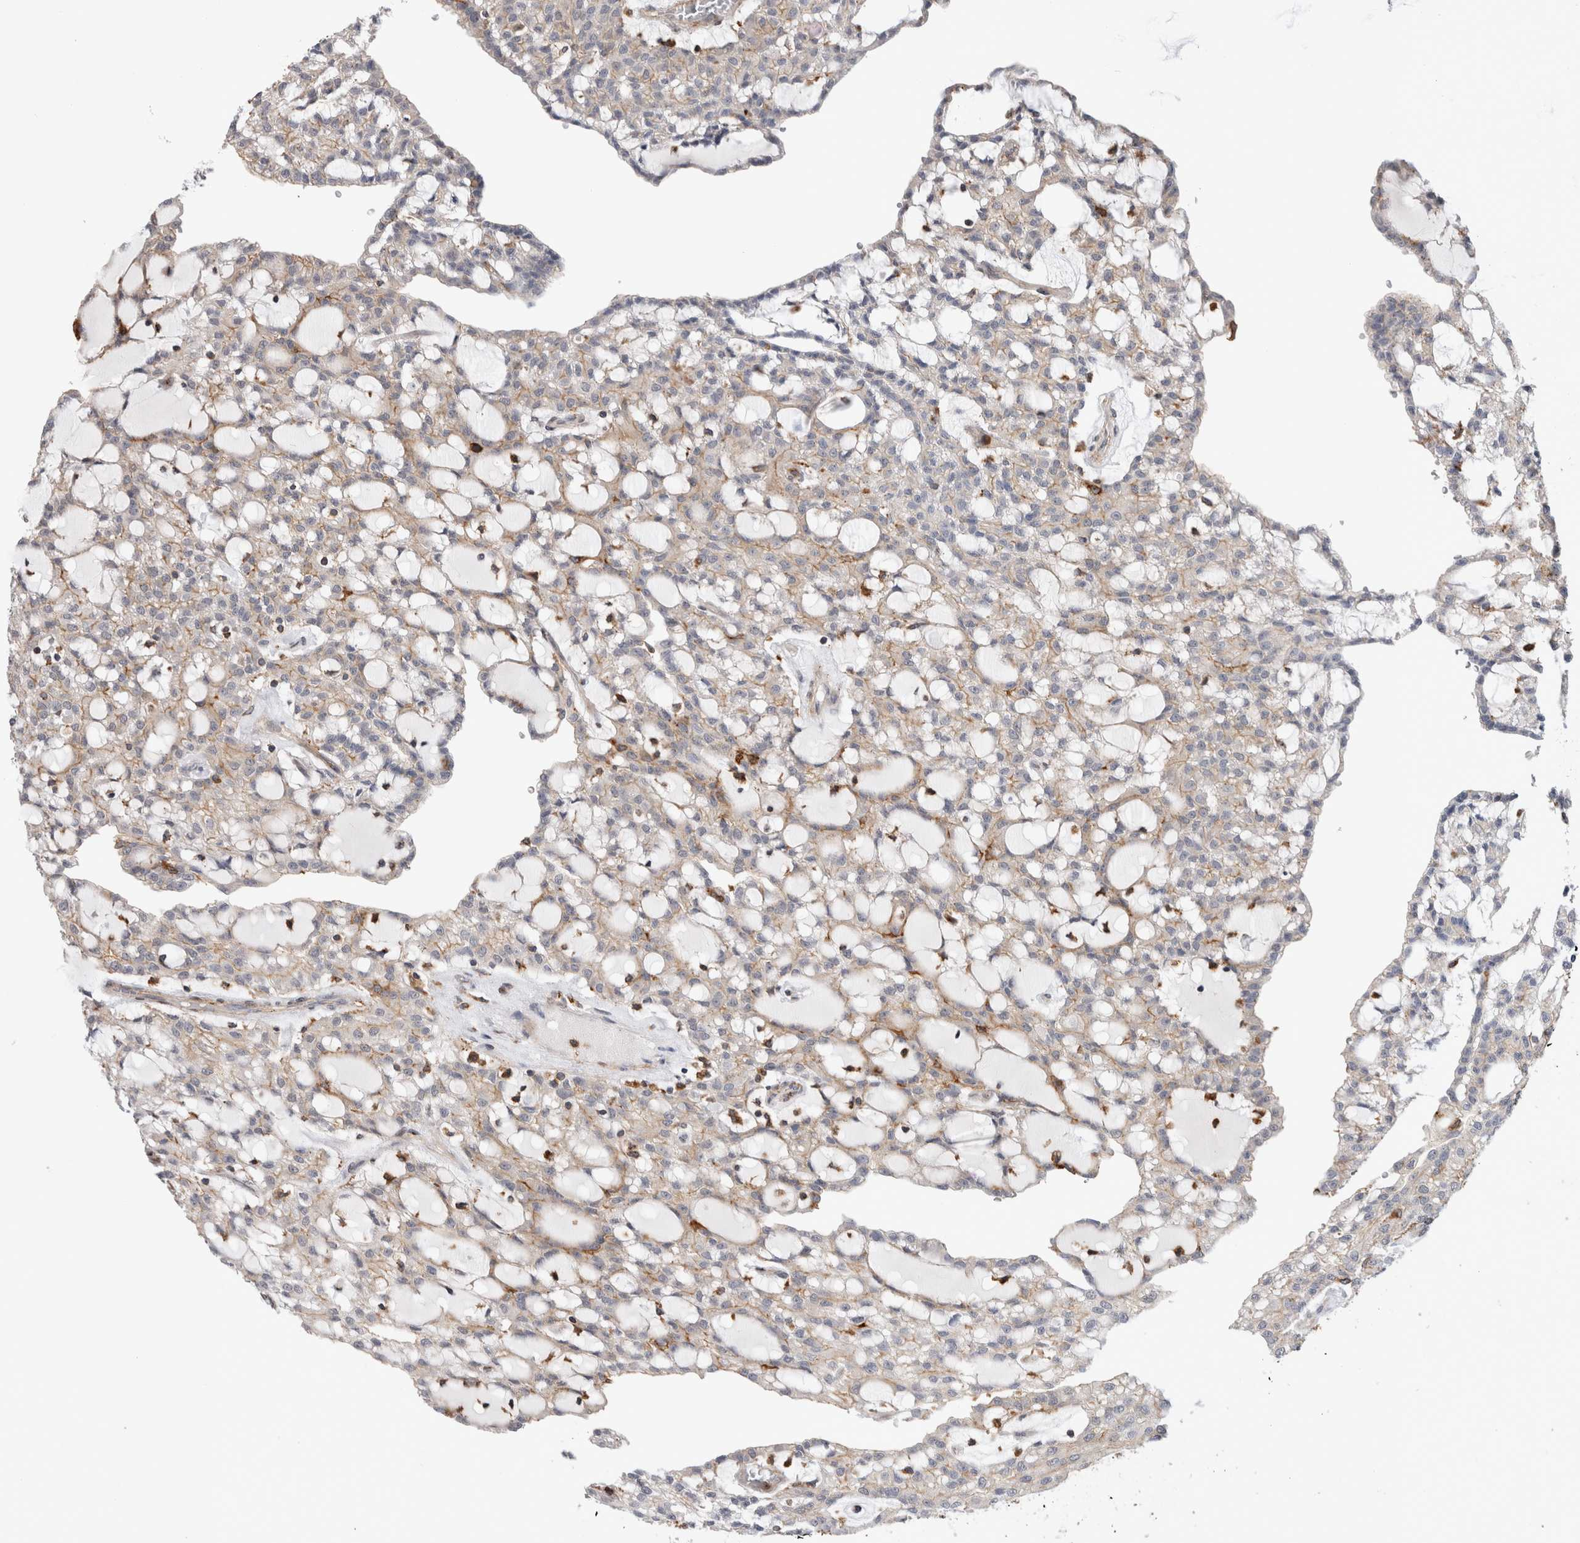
{"staining": {"intensity": "weak", "quantity": "<25%", "location": "cytoplasmic/membranous"}, "tissue": "renal cancer", "cell_type": "Tumor cells", "image_type": "cancer", "snomed": [{"axis": "morphology", "description": "Adenocarcinoma, NOS"}, {"axis": "topography", "description": "Kidney"}], "caption": "Protein analysis of renal adenocarcinoma shows no significant expression in tumor cells.", "gene": "CCDC88B", "patient": {"sex": "male", "age": 63}}